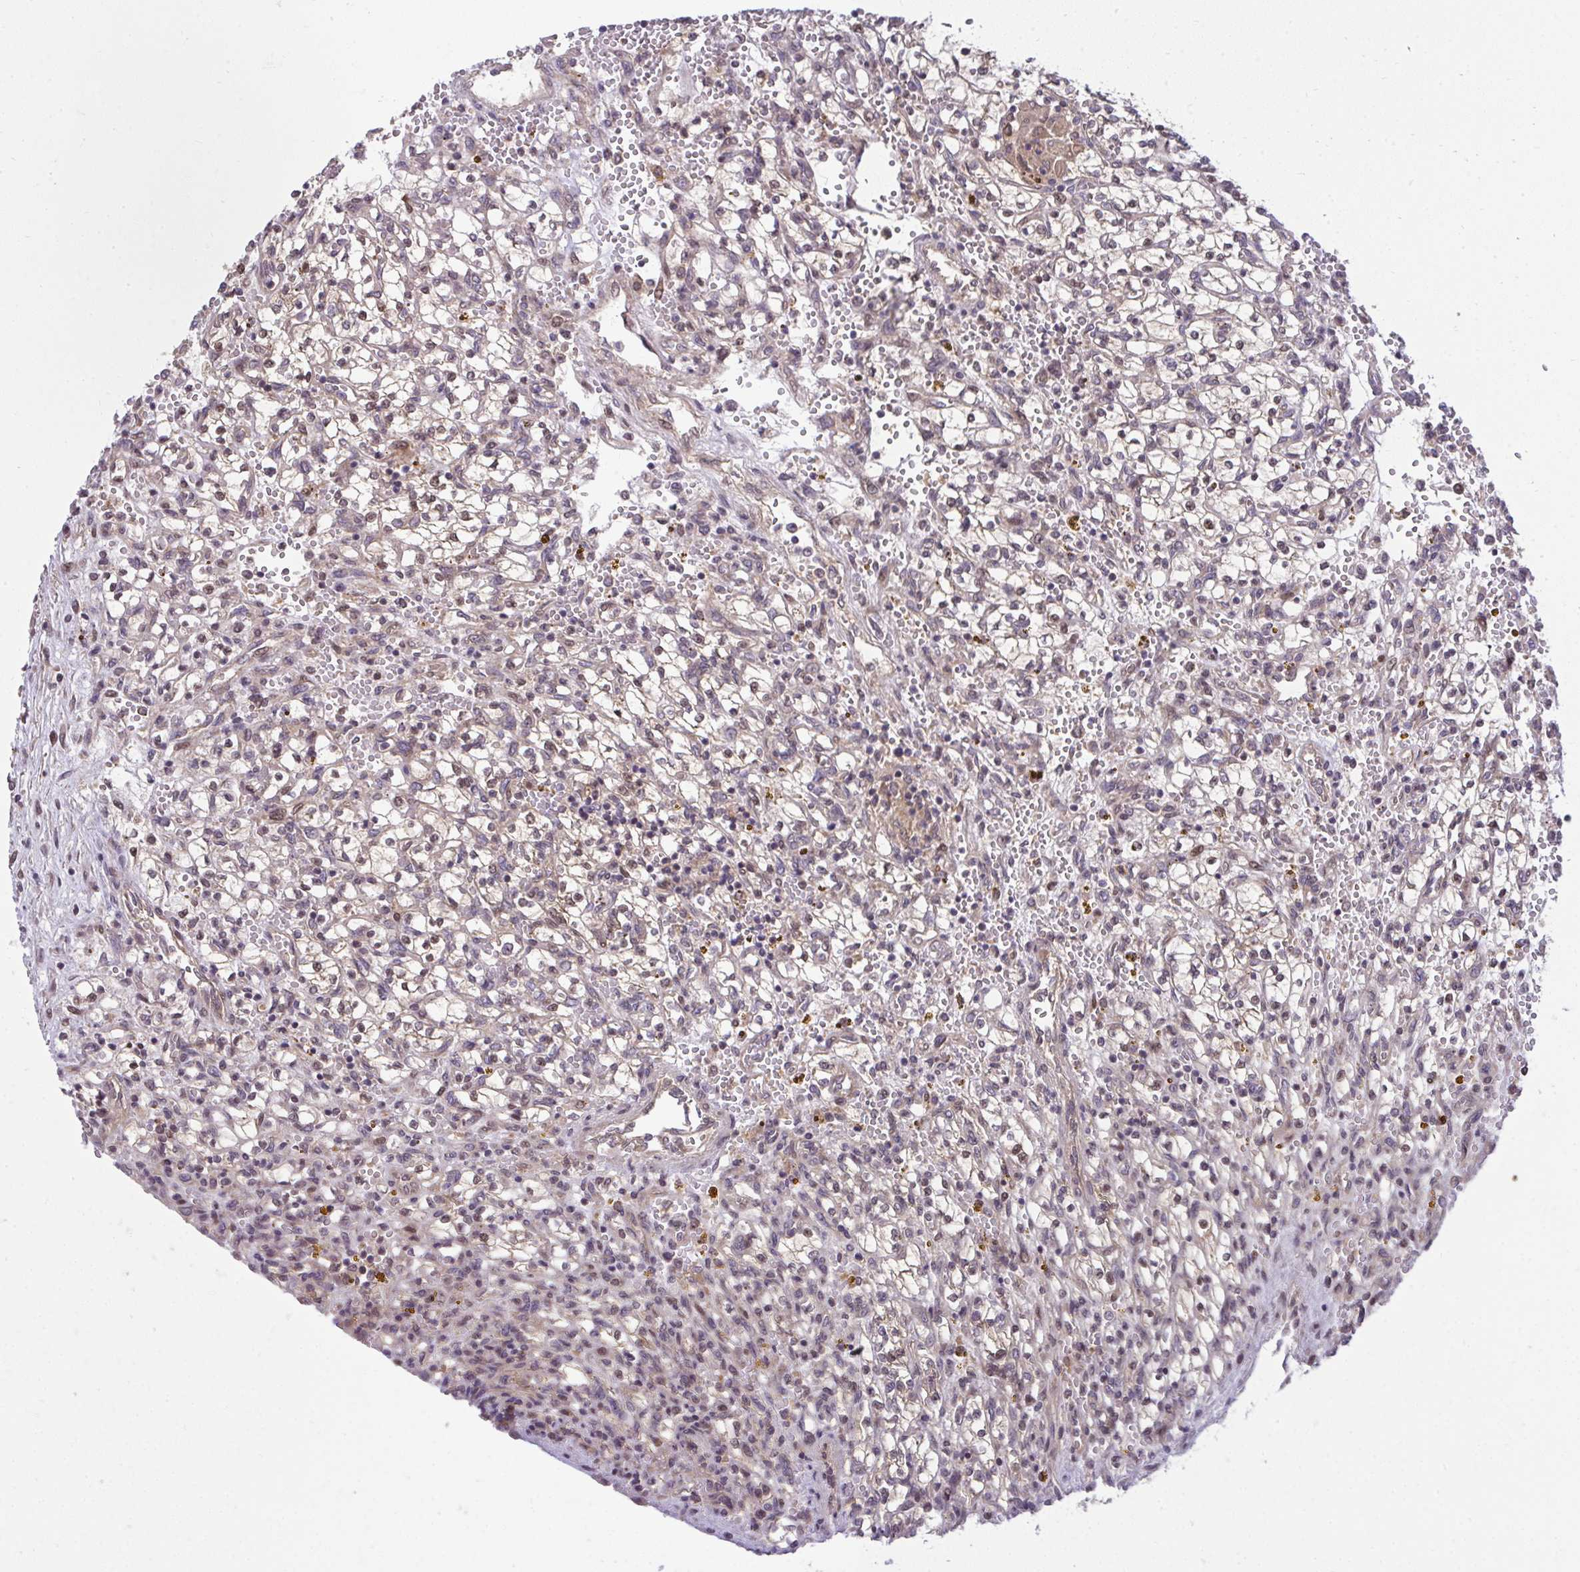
{"staining": {"intensity": "weak", "quantity": "25%-75%", "location": "cytoplasmic/membranous,nuclear"}, "tissue": "renal cancer", "cell_type": "Tumor cells", "image_type": "cancer", "snomed": [{"axis": "morphology", "description": "Adenocarcinoma, NOS"}, {"axis": "topography", "description": "Kidney"}], "caption": "There is low levels of weak cytoplasmic/membranous and nuclear staining in tumor cells of renal cancer (adenocarcinoma), as demonstrated by immunohistochemical staining (brown color).", "gene": "RDH14", "patient": {"sex": "female", "age": 64}}